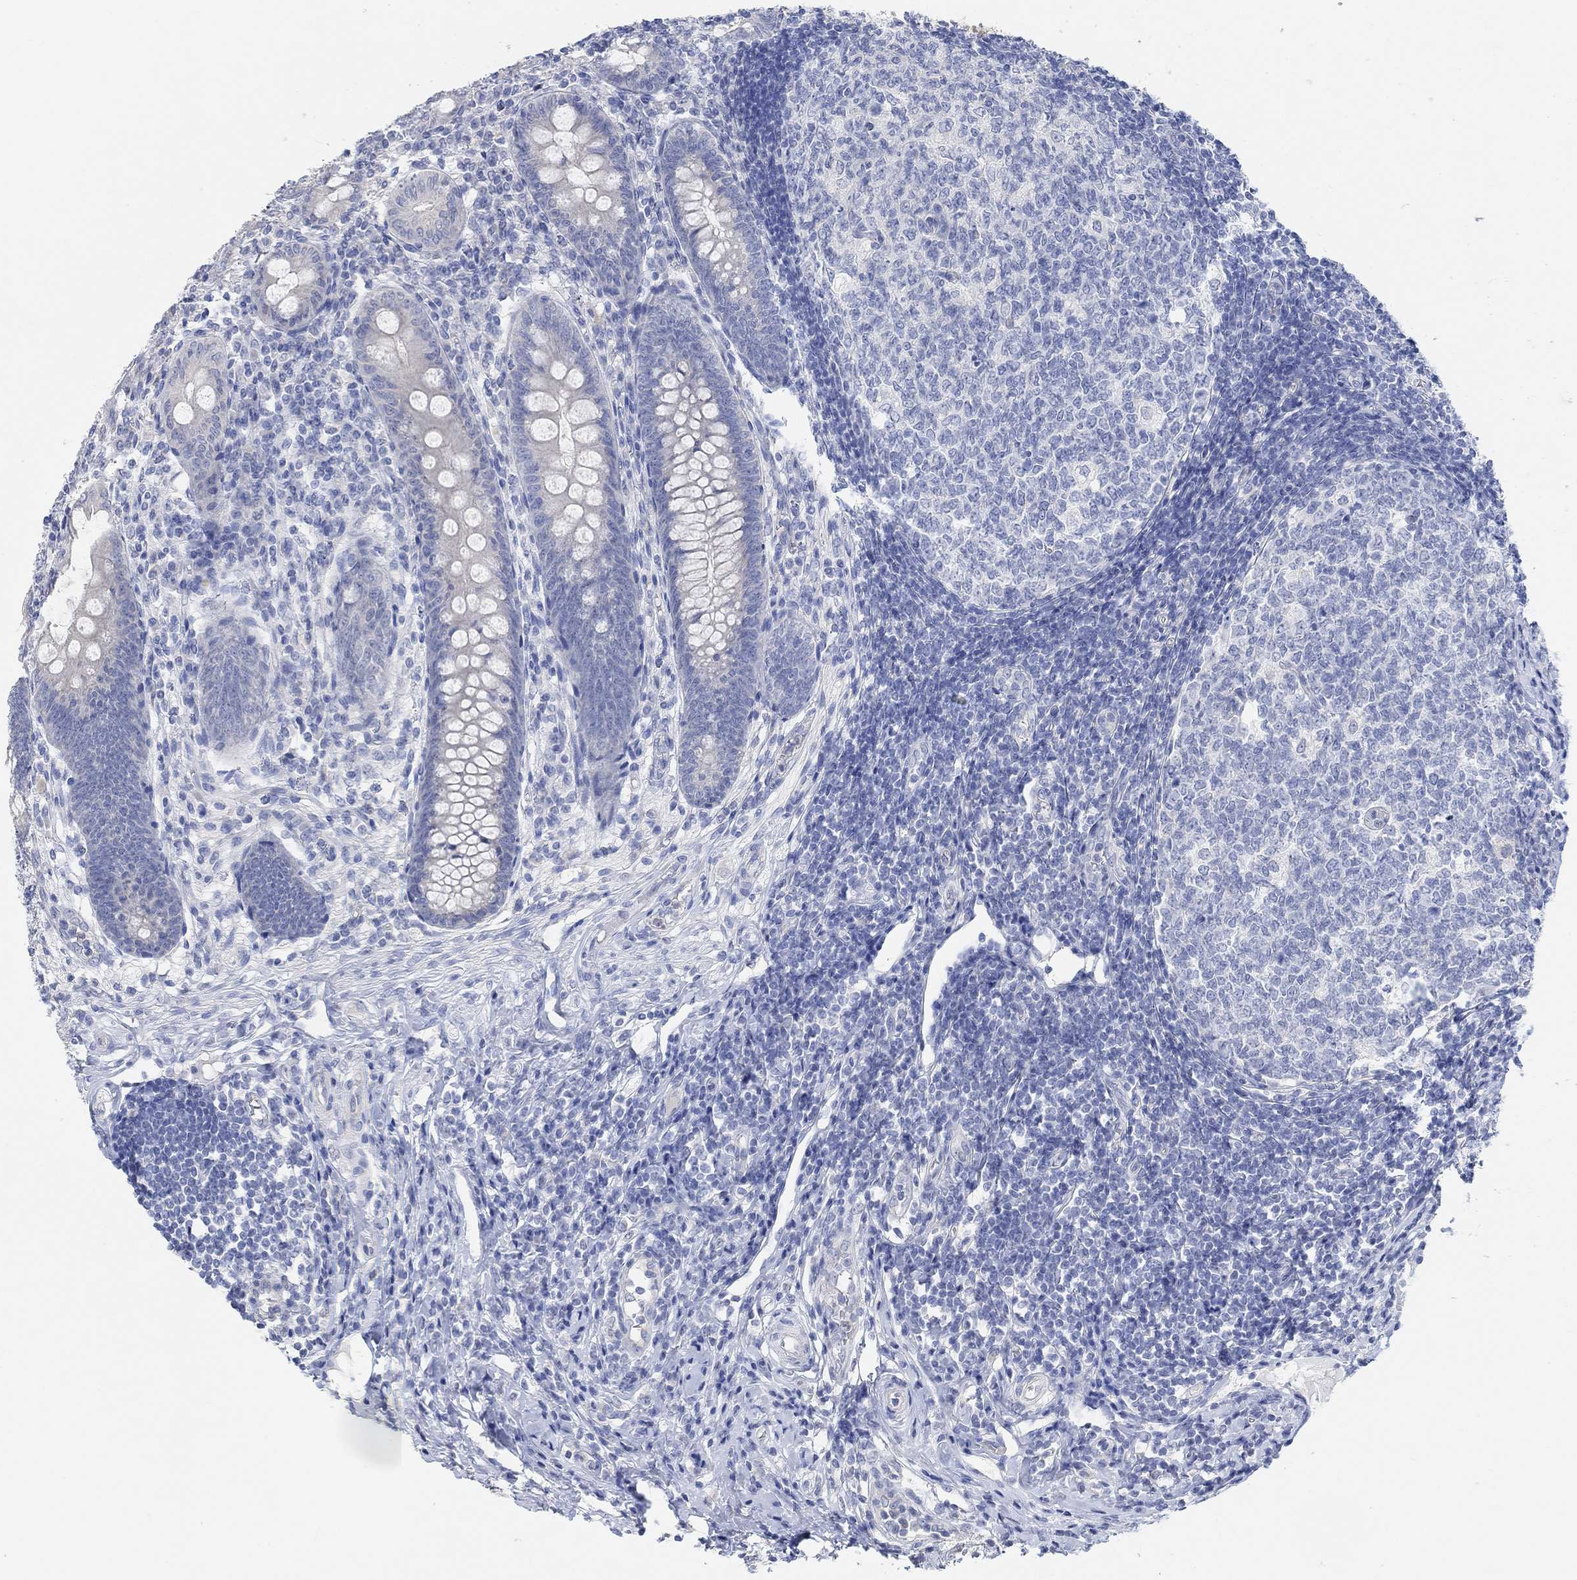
{"staining": {"intensity": "negative", "quantity": "none", "location": "none"}, "tissue": "appendix", "cell_type": "Glandular cells", "image_type": "normal", "snomed": [{"axis": "morphology", "description": "Normal tissue, NOS"}, {"axis": "morphology", "description": "Inflammation, NOS"}, {"axis": "topography", "description": "Appendix"}], "caption": "Immunohistochemical staining of benign human appendix demonstrates no significant expression in glandular cells.", "gene": "NLRP14", "patient": {"sex": "male", "age": 16}}